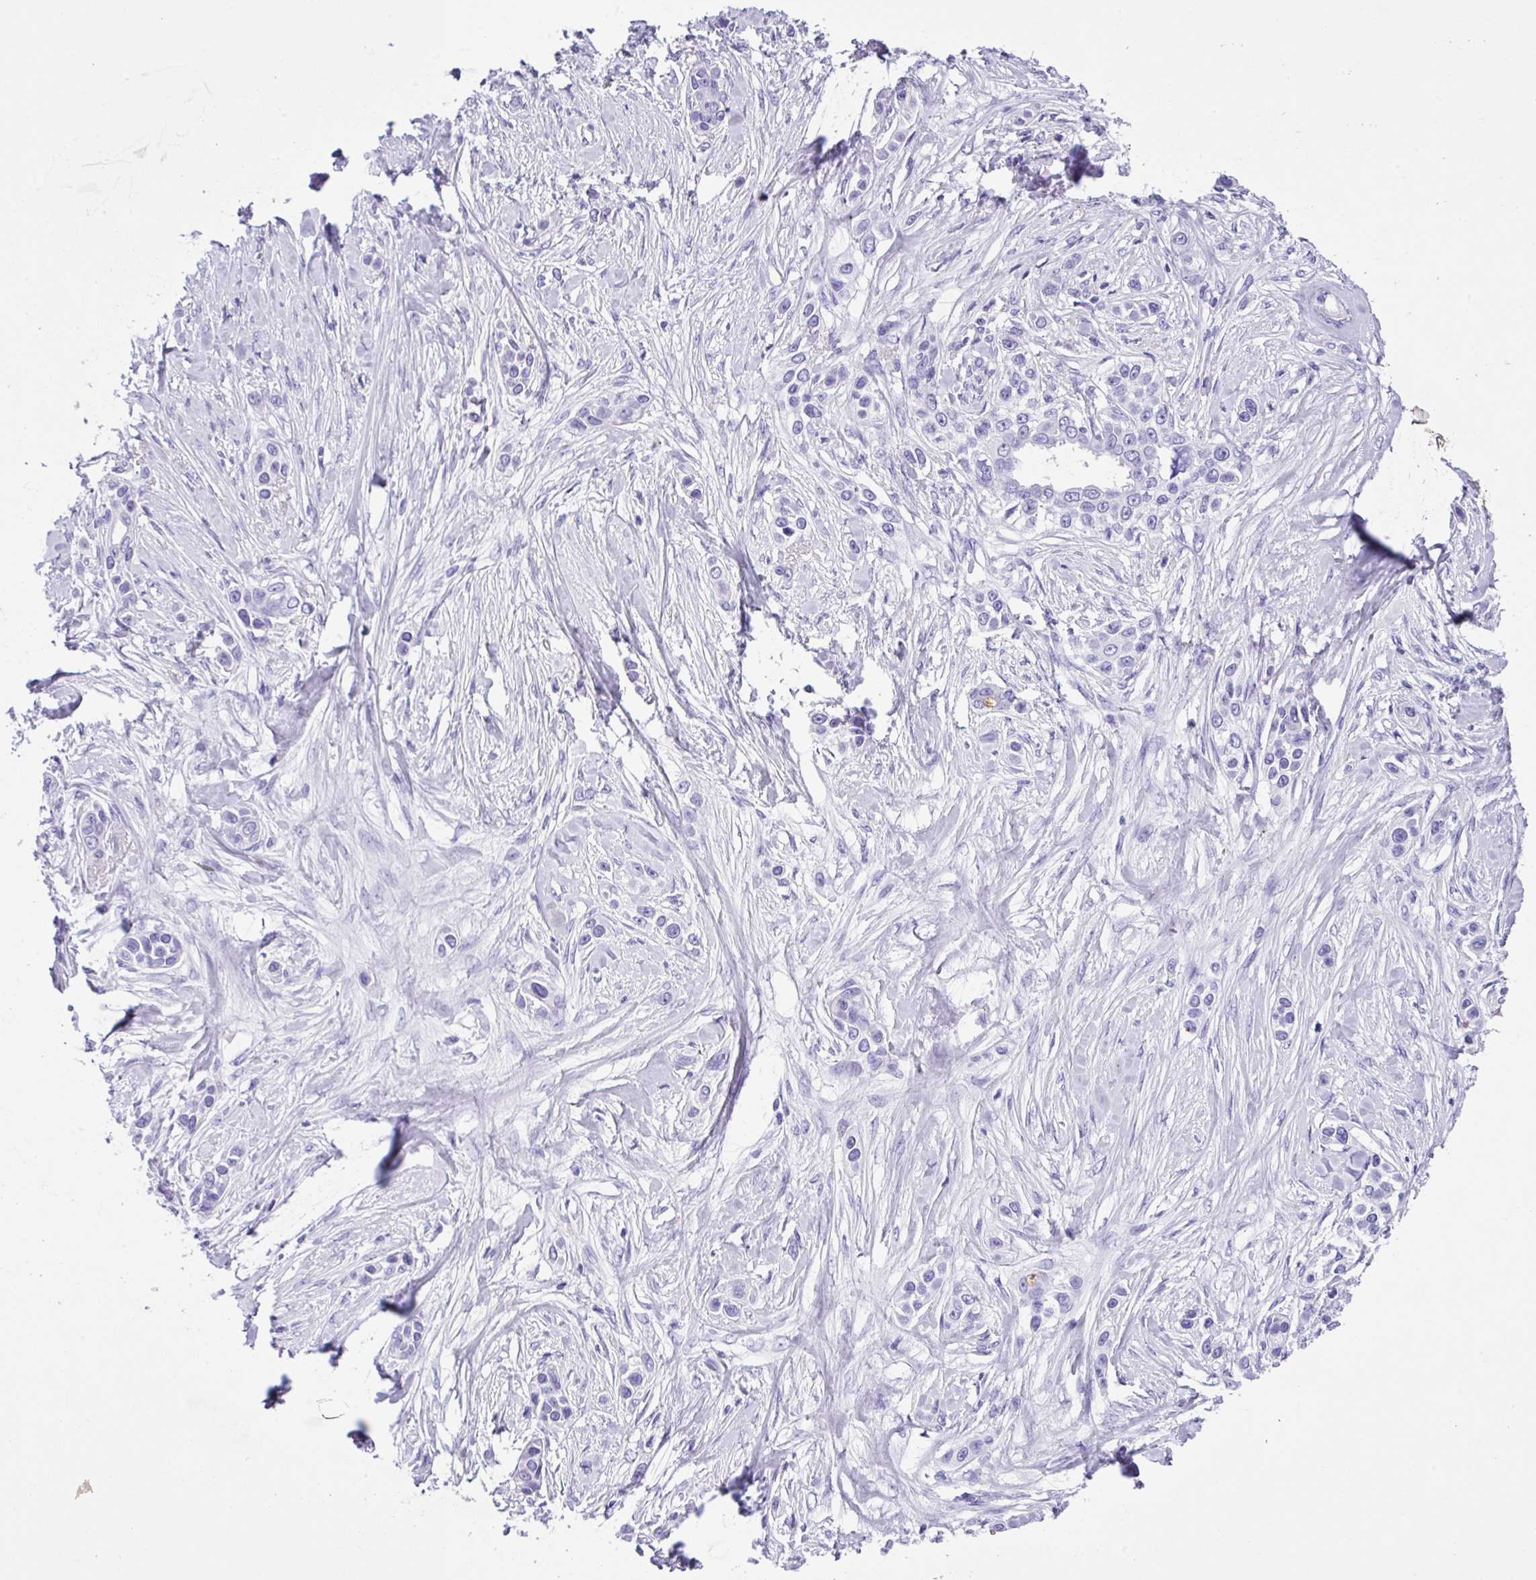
{"staining": {"intensity": "negative", "quantity": "none", "location": "none"}, "tissue": "skin cancer", "cell_type": "Tumor cells", "image_type": "cancer", "snomed": [{"axis": "morphology", "description": "Squamous cell carcinoma, NOS"}, {"axis": "topography", "description": "Skin"}], "caption": "The micrograph shows no staining of tumor cells in skin cancer (squamous cell carcinoma).", "gene": "ZG16", "patient": {"sex": "female", "age": 69}}